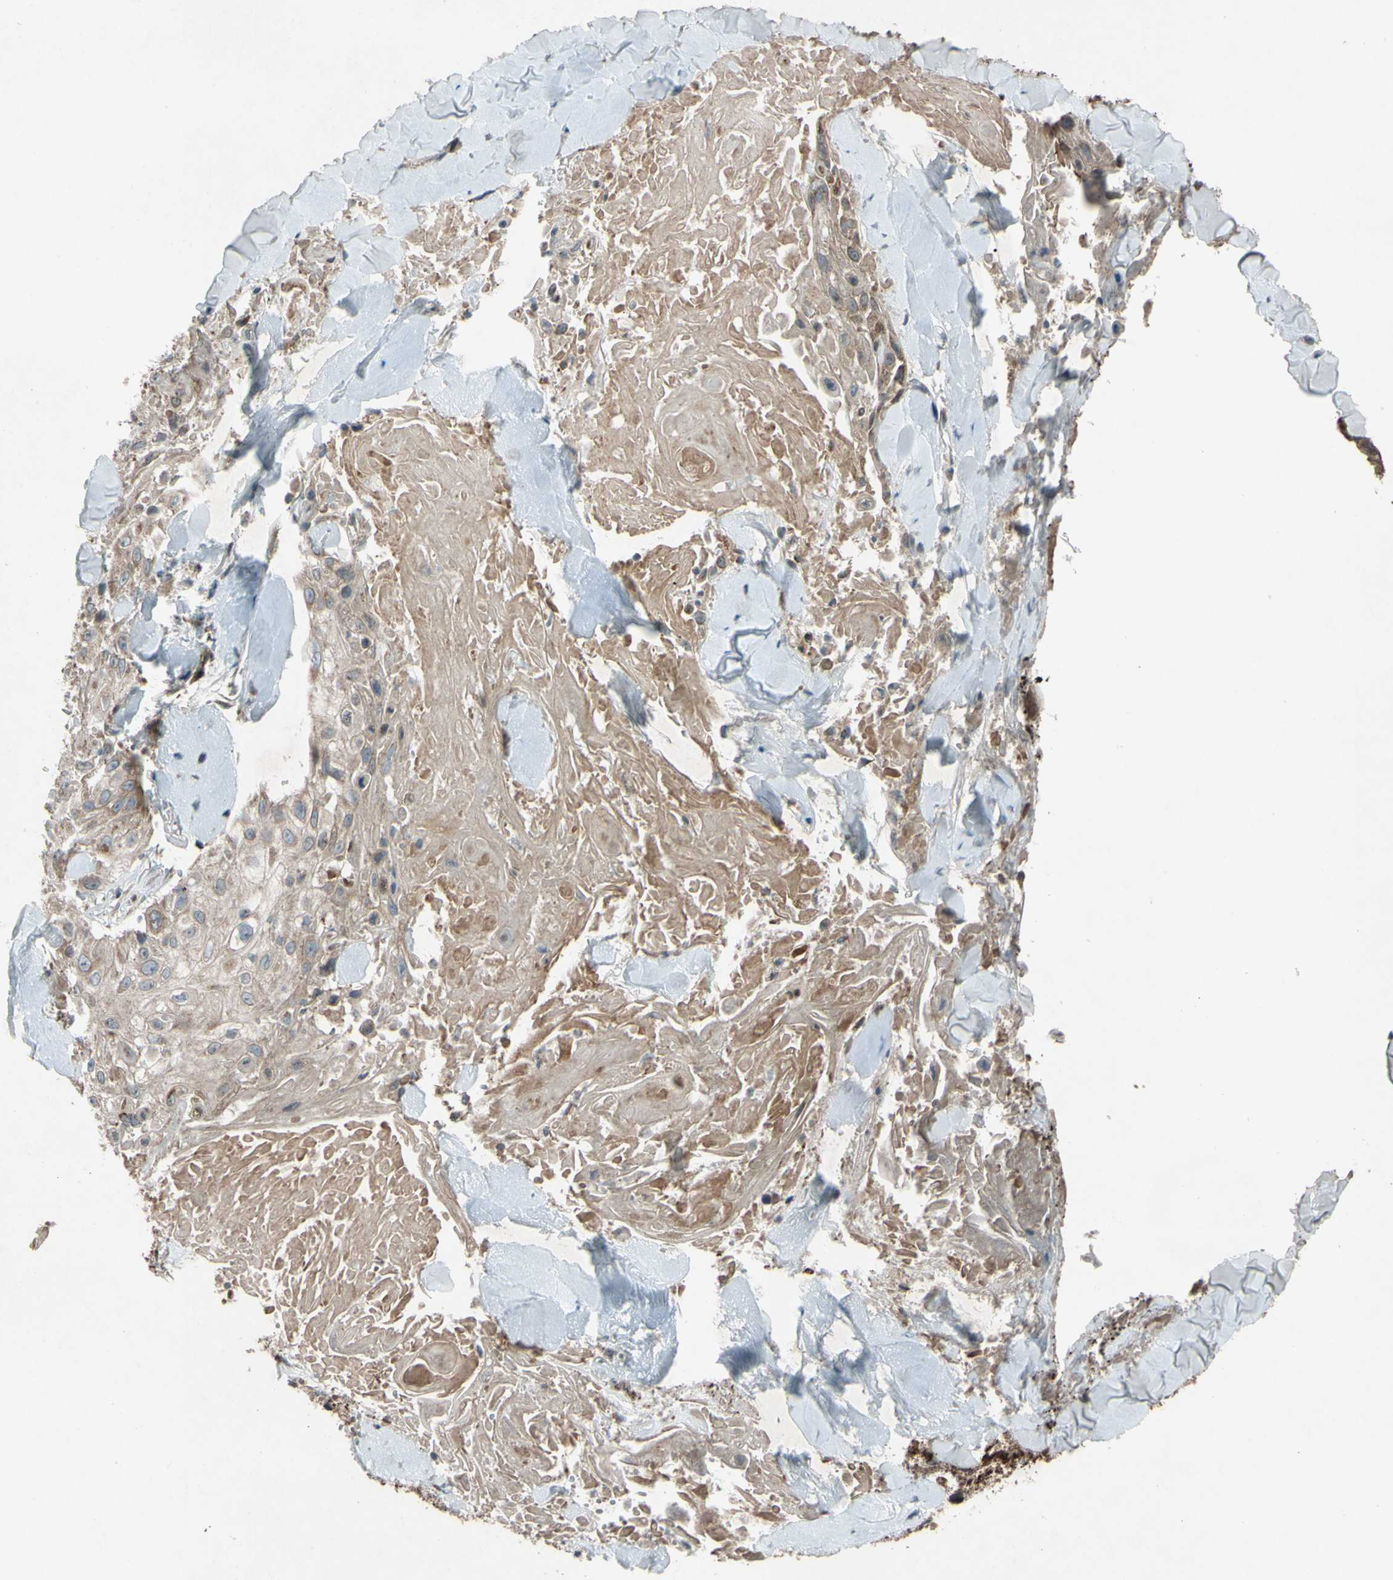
{"staining": {"intensity": "moderate", "quantity": ">75%", "location": "cytoplasmic/membranous"}, "tissue": "skin cancer", "cell_type": "Tumor cells", "image_type": "cancer", "snomed": [{"axis": "morphology", "description": "Squamous cell carcinoma, NOS"}, {"axis": "topography", "description": "Skin"}], "caption": "Moderate cytoplasmic/membranous positivity for a protein is present in approximately >75% of tumor cells of skin squamous cell carcinoma using IHC.", "gene": "ACOT8", "patient": {"sex": "male", "age": 86}}